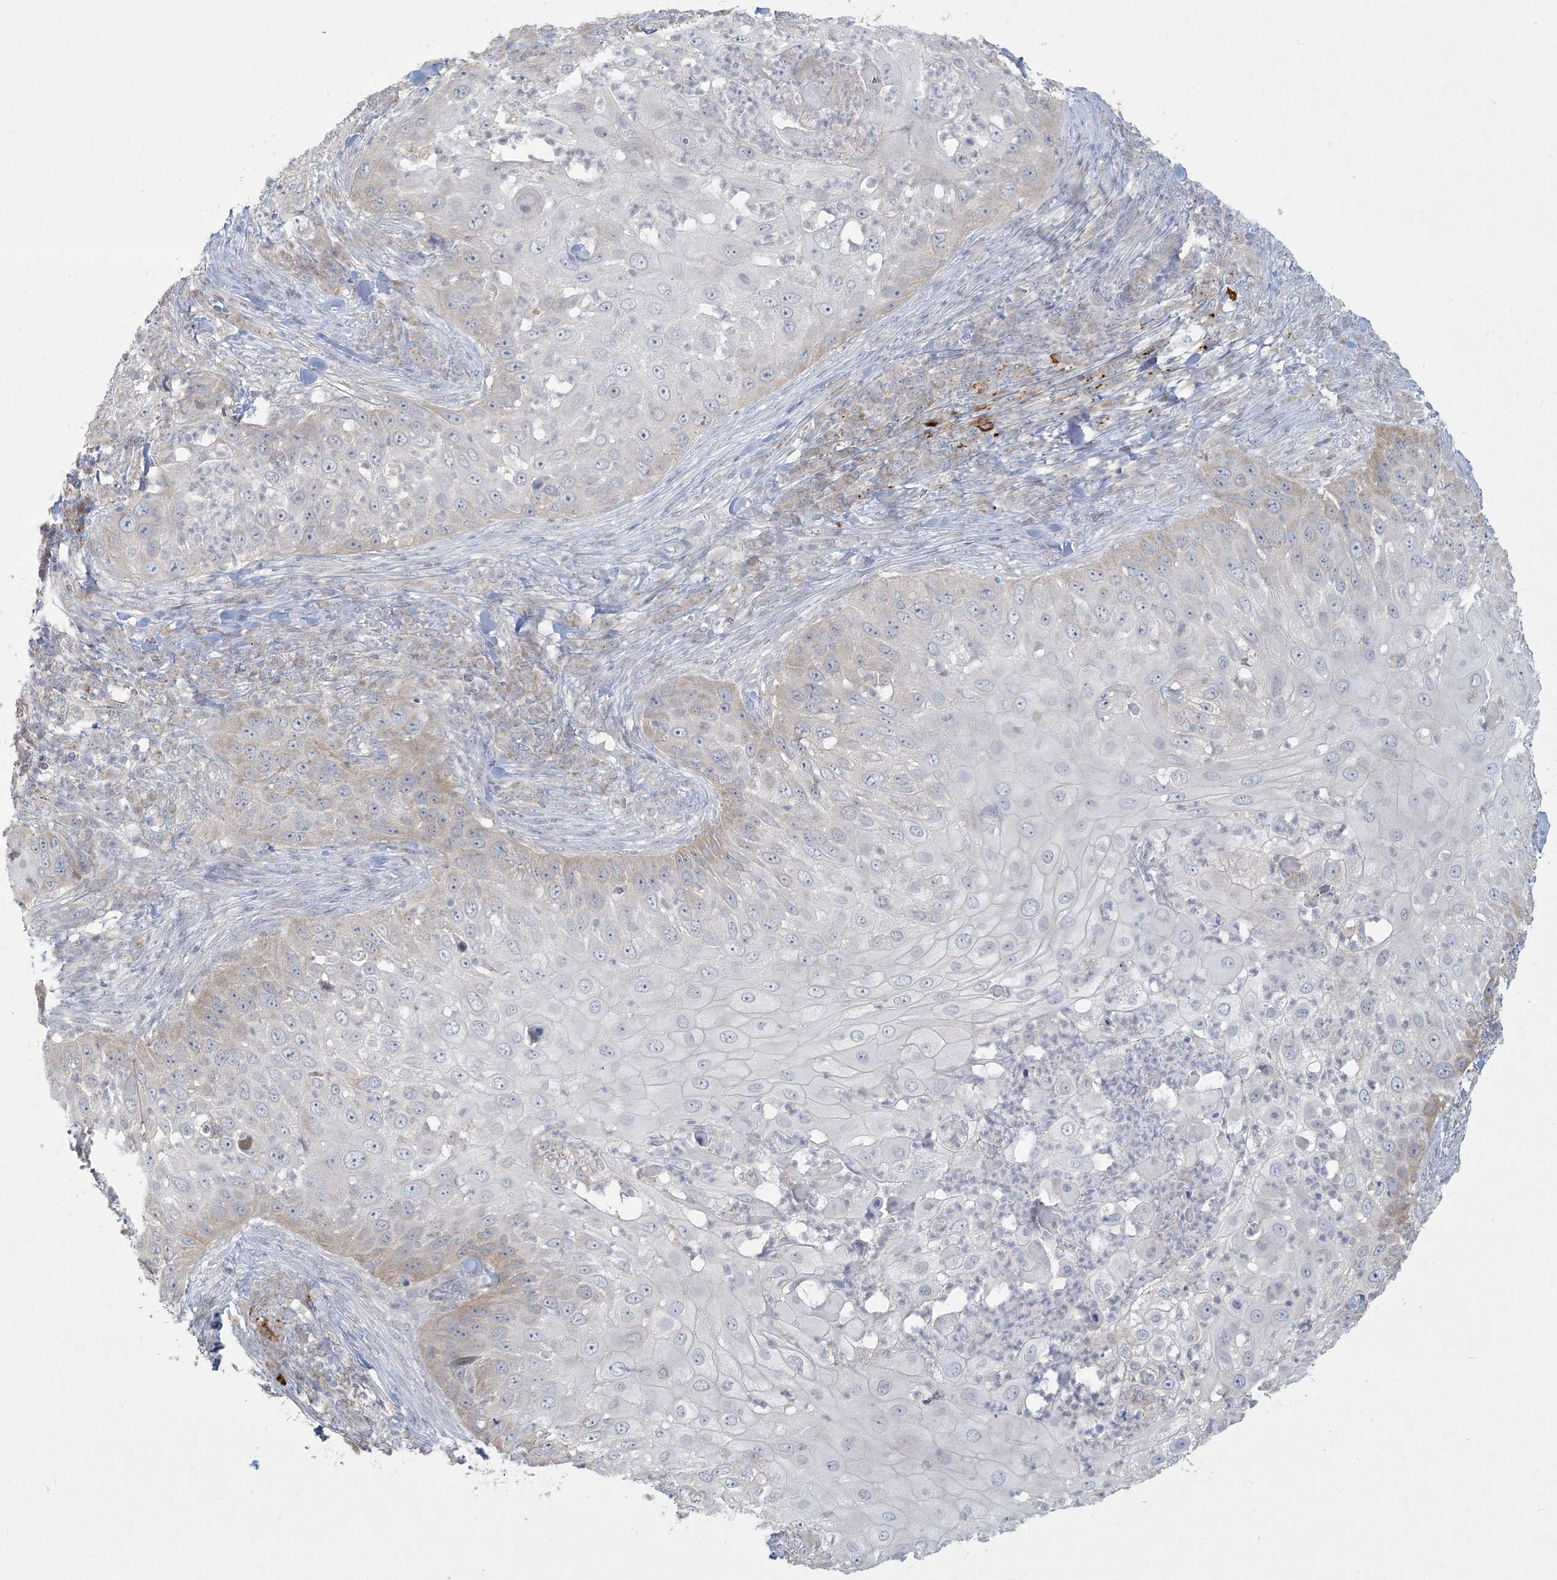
{"staining": {"intensity": "negative", "quantity": "none", "location": "none"}, "tissue": "skin cancer", "cell_type": "Tumor cells", "image_type": "cancer", "snomed": [{"axis": "morphology", "description": "Squamous cell carcinoma, NOS"}, {"axis": "topography", "description": "Skin"}], "caption": "Squamous cell carcinoma (skin) was stained to show a protein in brown. There is no significant staining in tumor cells. (DAB immunohistochemistry (IHC) with hematoxylin counter stain).", "gene": "MCAT", "patient": {"sex": "female", "age": 44}}